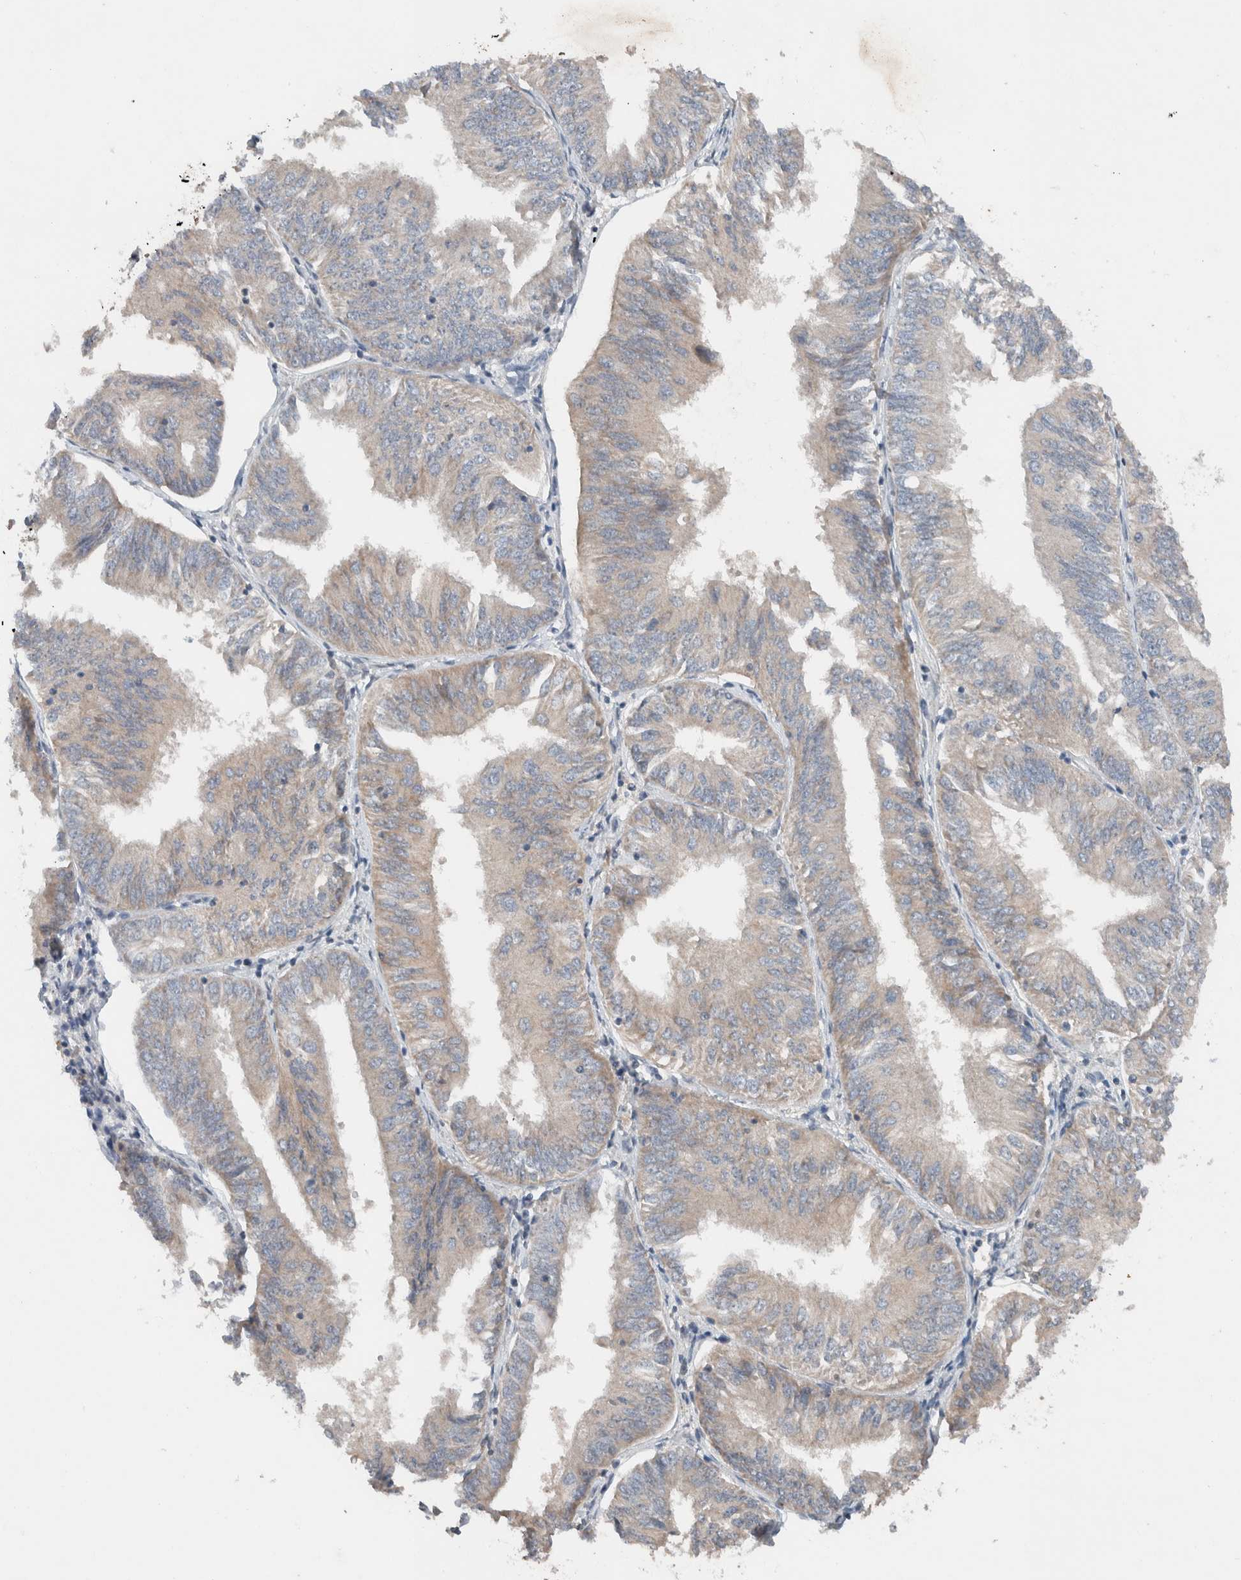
{"staining": {"intensity": "negative", "quantity": "none", "location": "none"}, "tissue": "endometrial cancer", "cell_type": "Tumor cells", "image_type": "cancer", "snomed": [{"axis": "morphology", "description": "Adenocarcinoma, NOS"}, {"axis": "topography", "description": "Endometrium"}], "caption": "Endometrial cancer (adenocarcinoma) stained for a protein using immunohistochemistry demonstrates no expression tumor cells.", "gene": "UGCG", "patient": {"sex": "female", "age": 58}}